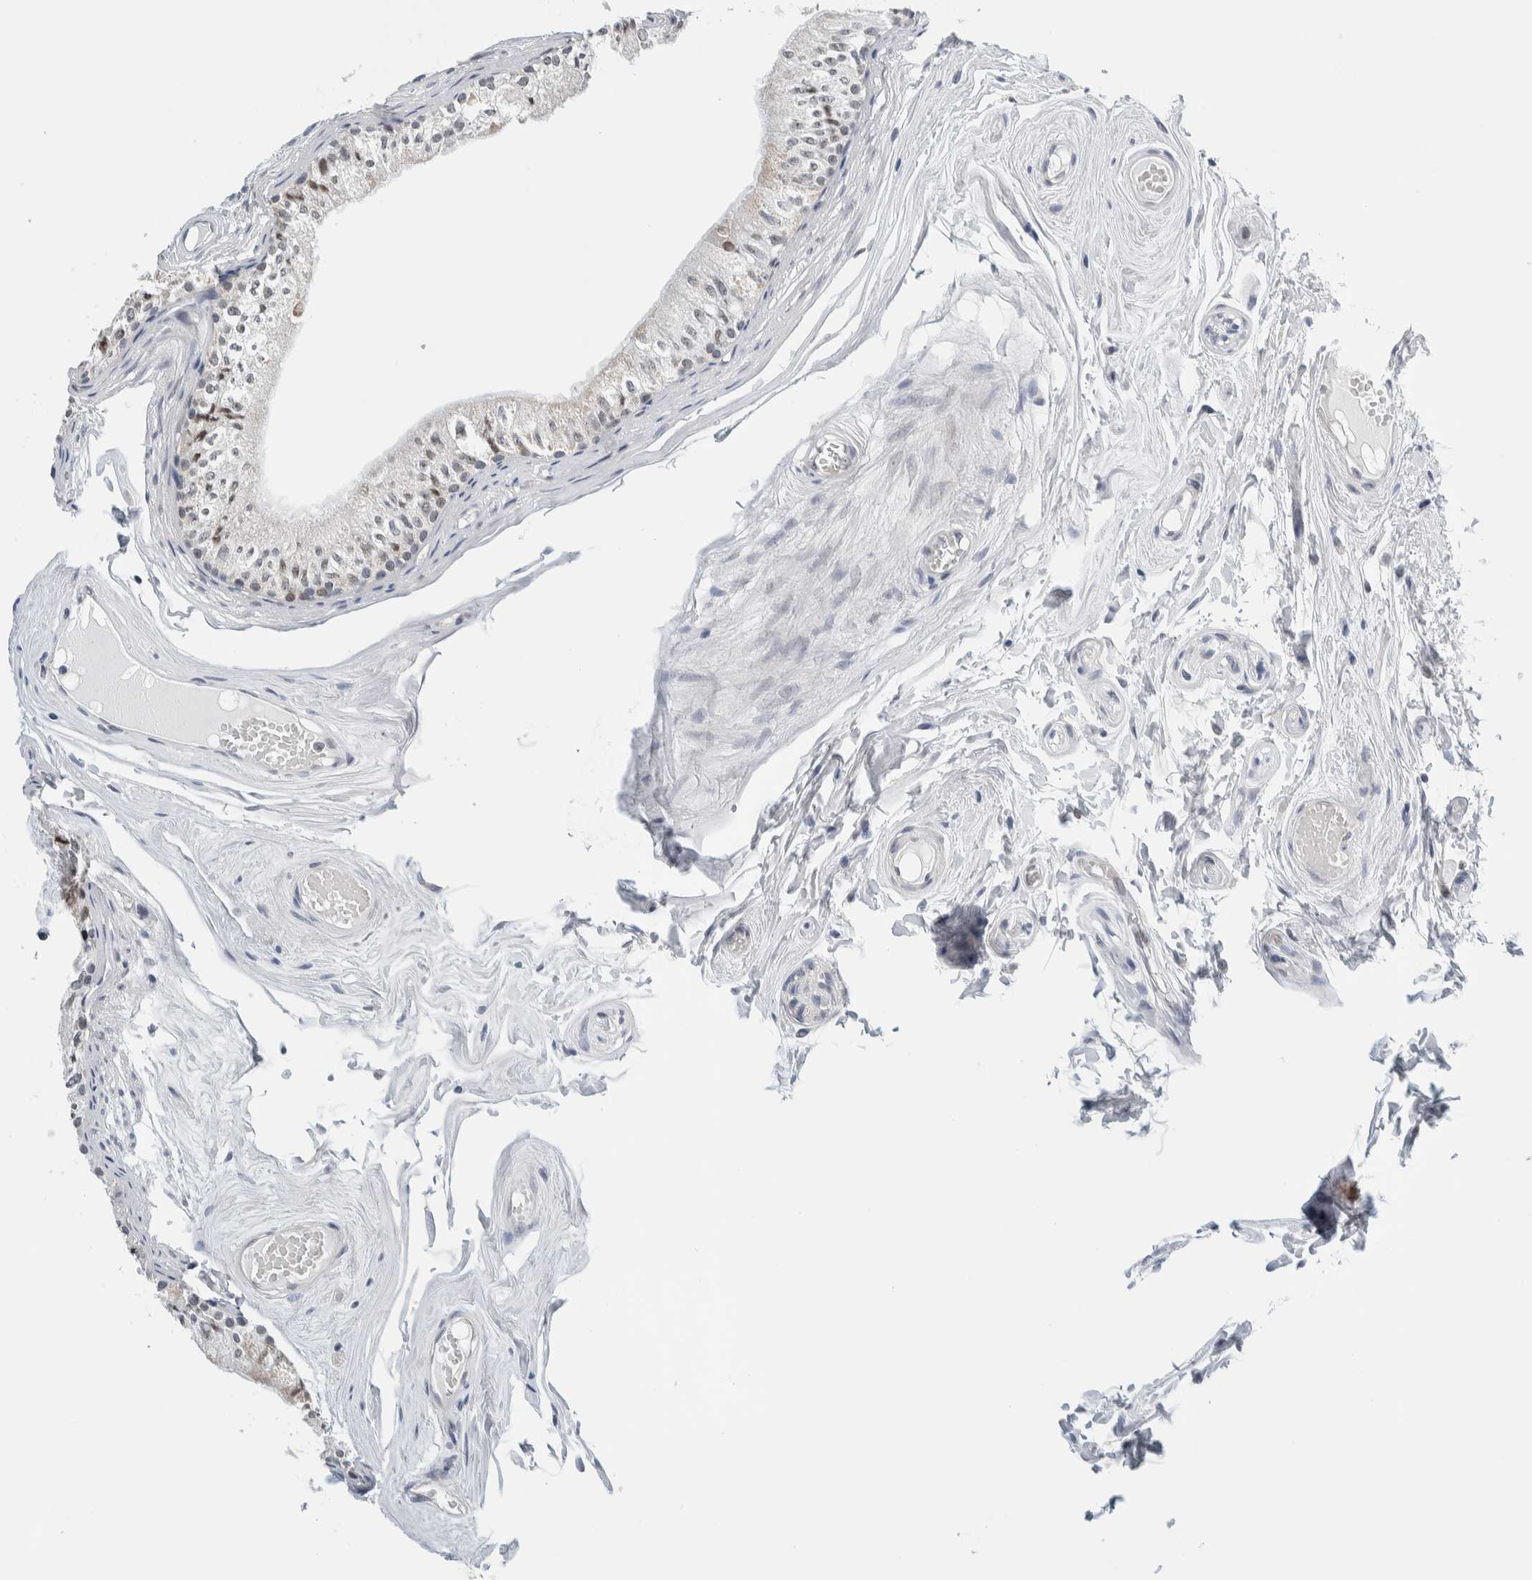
{"staining": {"intensity": "weak", "quantity": "<25%", "location": "nuclear"}, "tissue": "epididymis", "cell_type": "Glandular cells", "image_type": "normal", "snomed": [{"axis": "morphology", "description": "Normal tissue, NOS"}, {"axis": "topography", "description": "Epididymis"}], "caption": "High magnification brightfield microscopy of benign epididymis stained with DAB (3,3'-diaminobenzidine) (brown) and counterstained with hematoxylin (blue): glandular cells show no significant positivity.", "gene": "NEUROD1", "patient": {"sex": "male", "age": 79}}